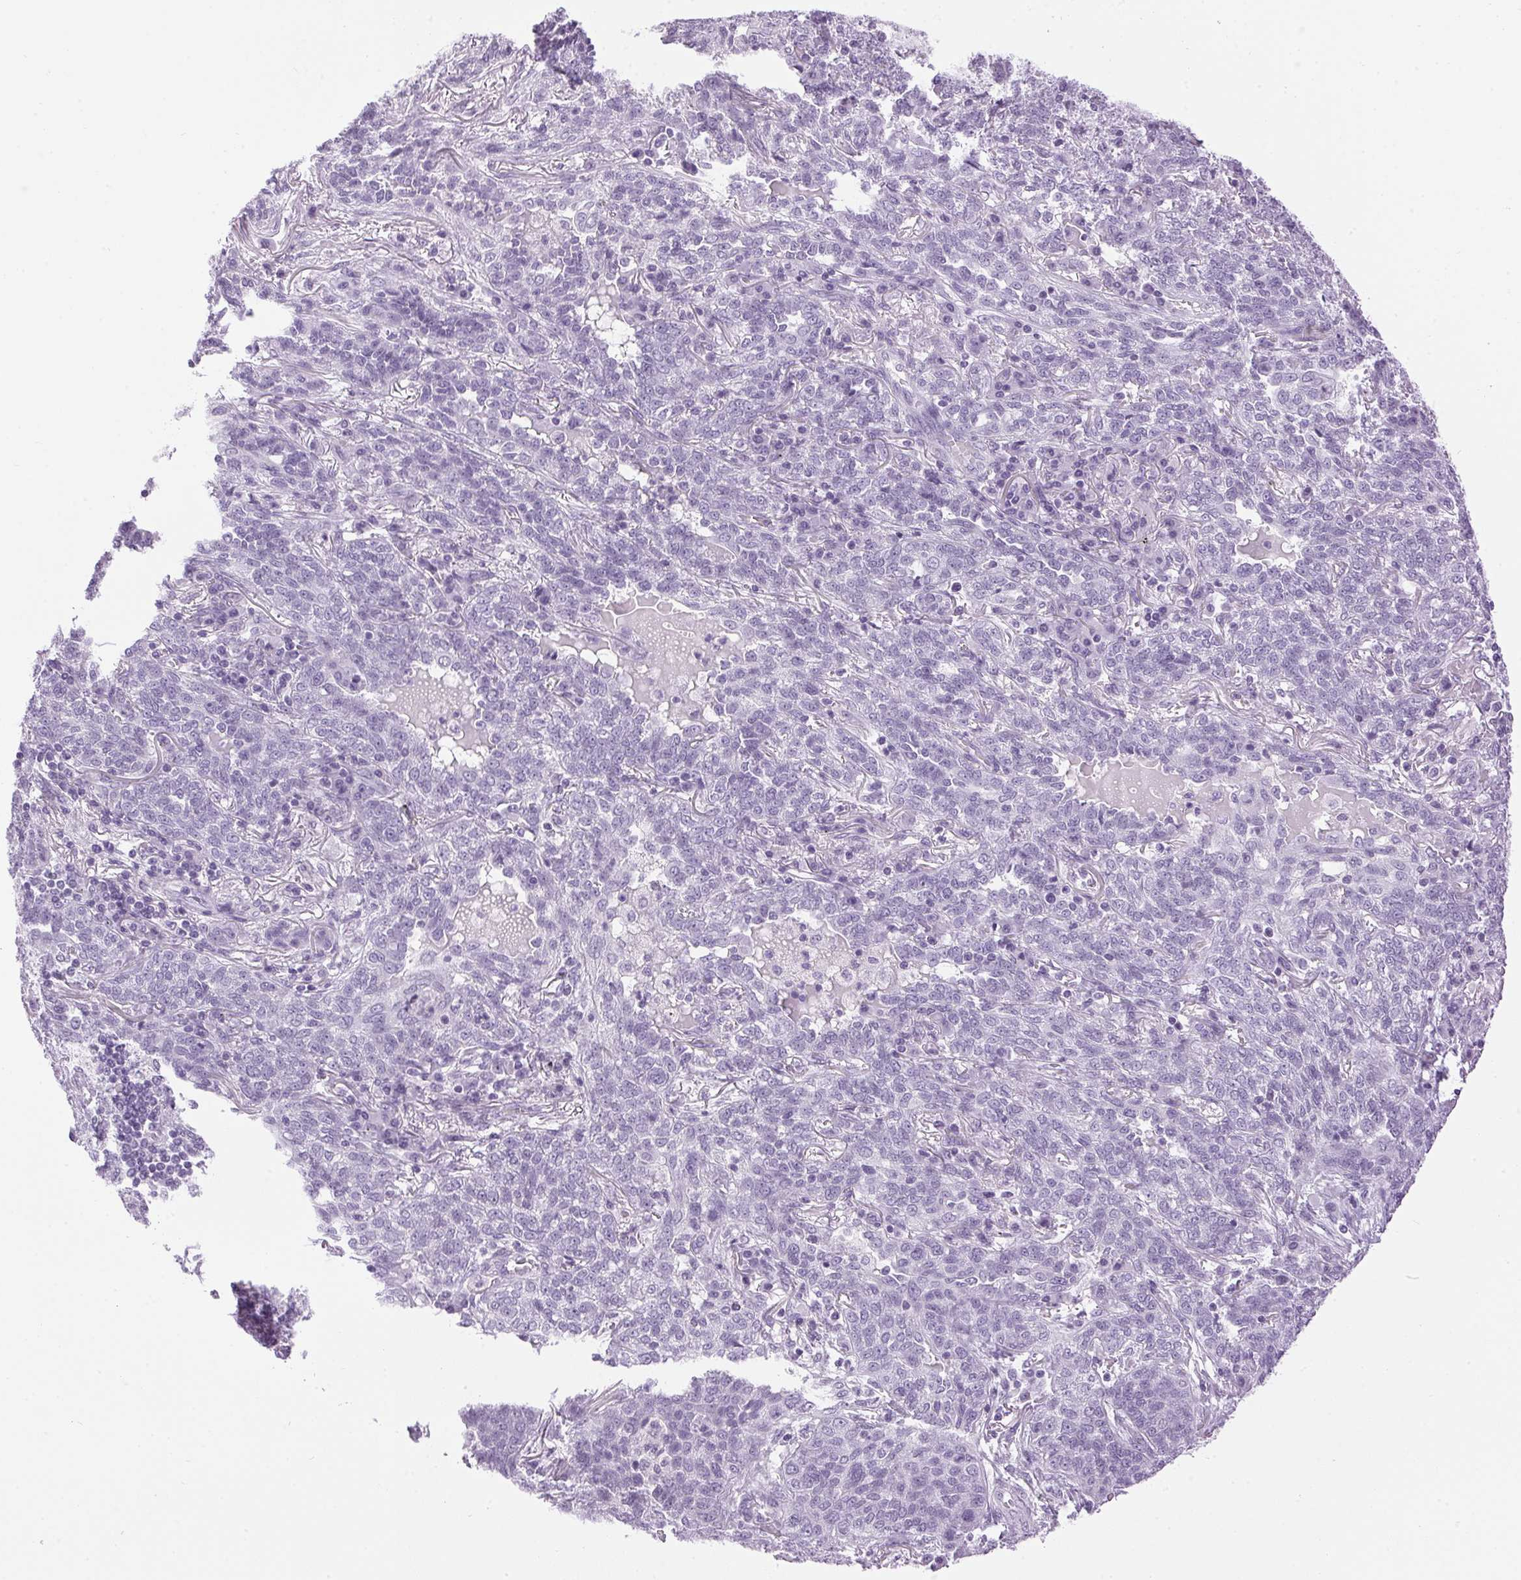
{"staining": {"intensity": "negative", "quantity": "none", "location": "none"}, "tissue": "lung cancer", "cell_type": "Tumor cells", "image_type": "cancer", "snomed": [{"axis": "morphology", "description": "Squamous cell carcinoma, NOS"}, {"axis": "topography", "description": "Lung"}], "caption": "Lung squamous cell carcinoma was stained to show a protein in brown. There is no significant expression in tumor cells.", "gene": "SP7", "patient": {"sex": "female", "age": 70}}